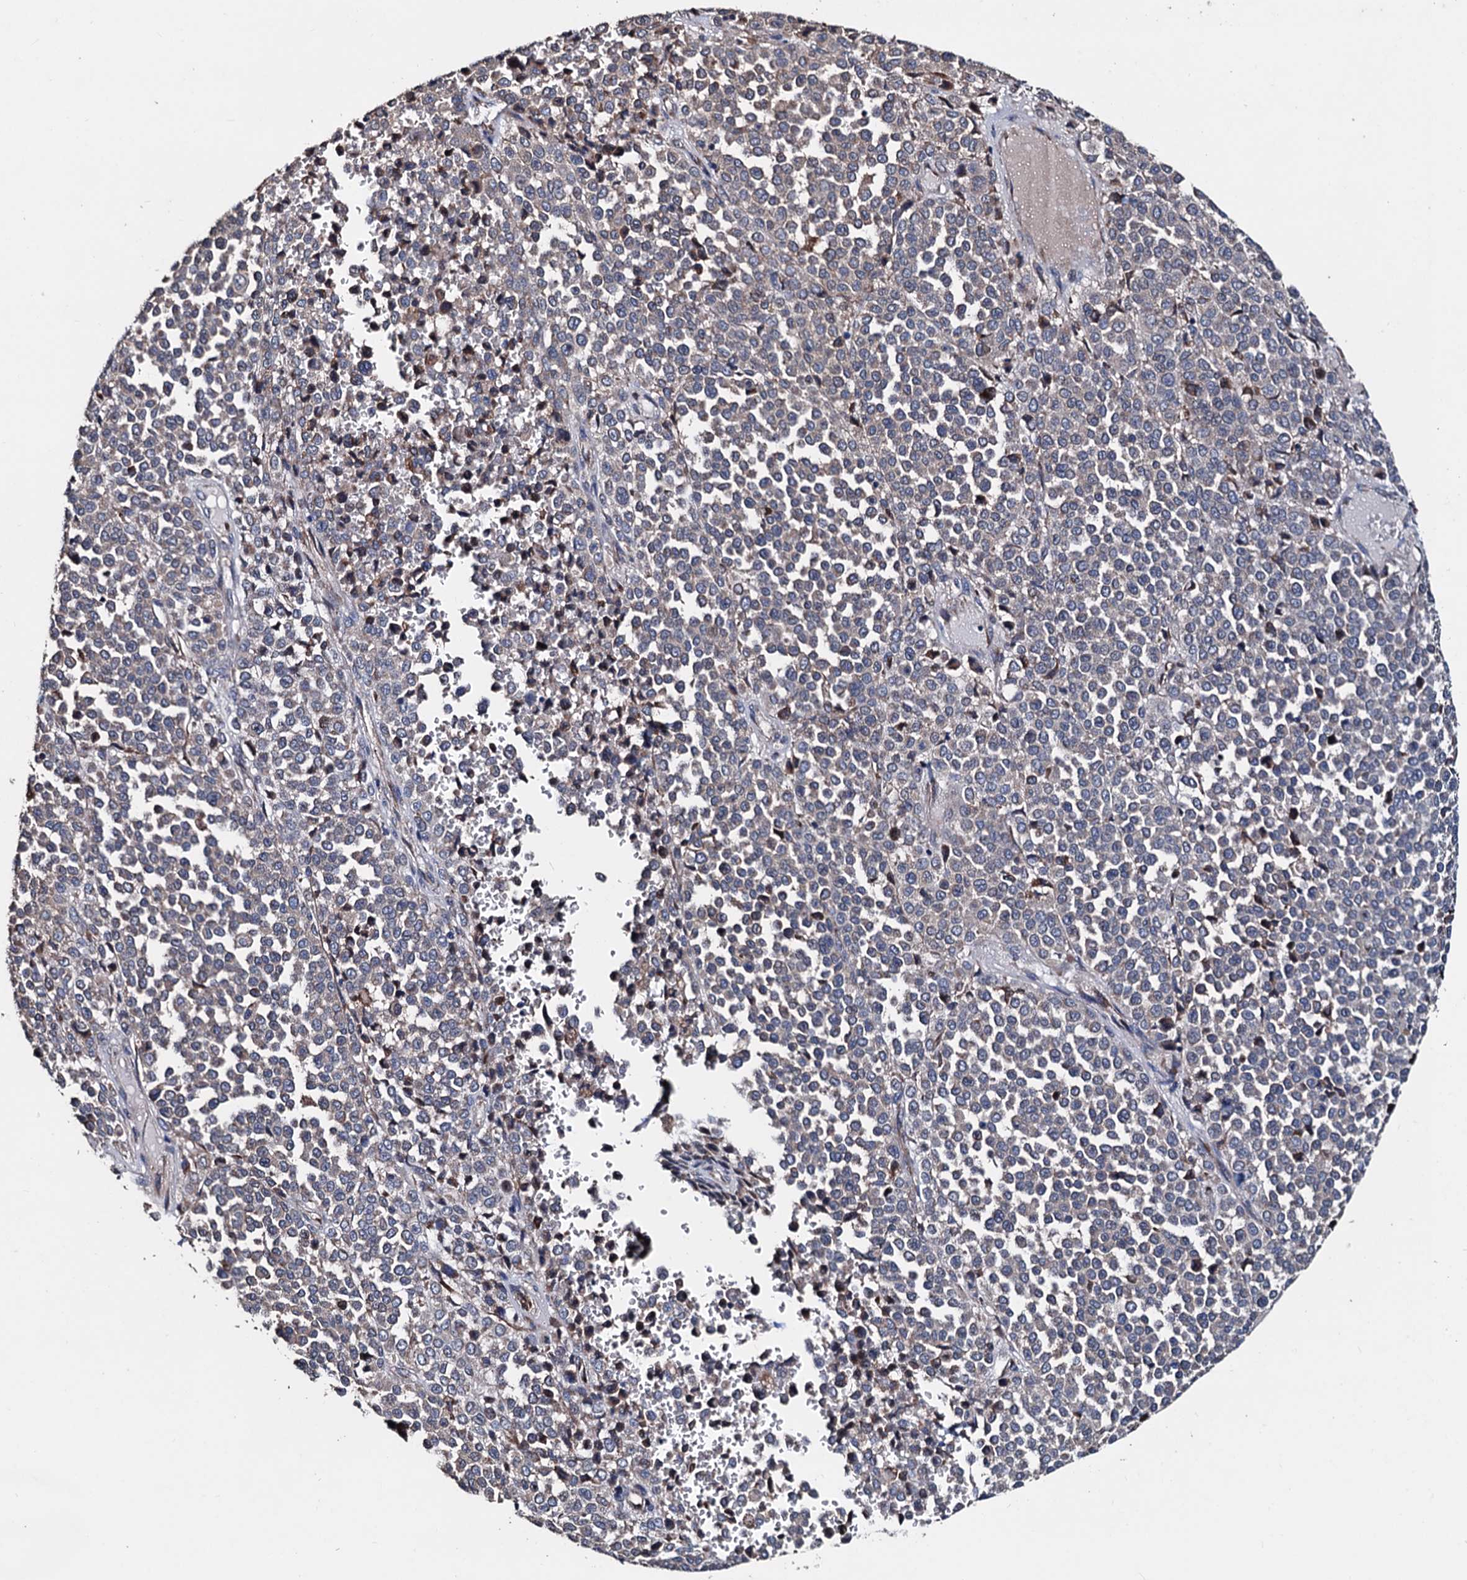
{"staining": {"intensity": "weak", "quantity": "<25%", "location": "cytoplasmic/membranous"}, "tissue": "melanoma", "cell_type": "Tumor cells", "image_type": "cancer", "snomed": [{"axis": "morphology", "description": "Malignant melanoma, Metastatic site"}, {"axis": "topography", "description": "Pancreas"}], "caption": "High magnification brightfield microscopy of melanoma stained with DAB (3,3'-diaminobenzidine) (brown) and counterstained with hematoxylin (blue): tumor cells show no significant staining. (Brightfield microscopy of DAB (3,3'-diaminobenzidine) immunohistochemistry (IHC) at high magnification).", "gene": "AKAP11", "patient": {"sex": "female", "age": 30}}